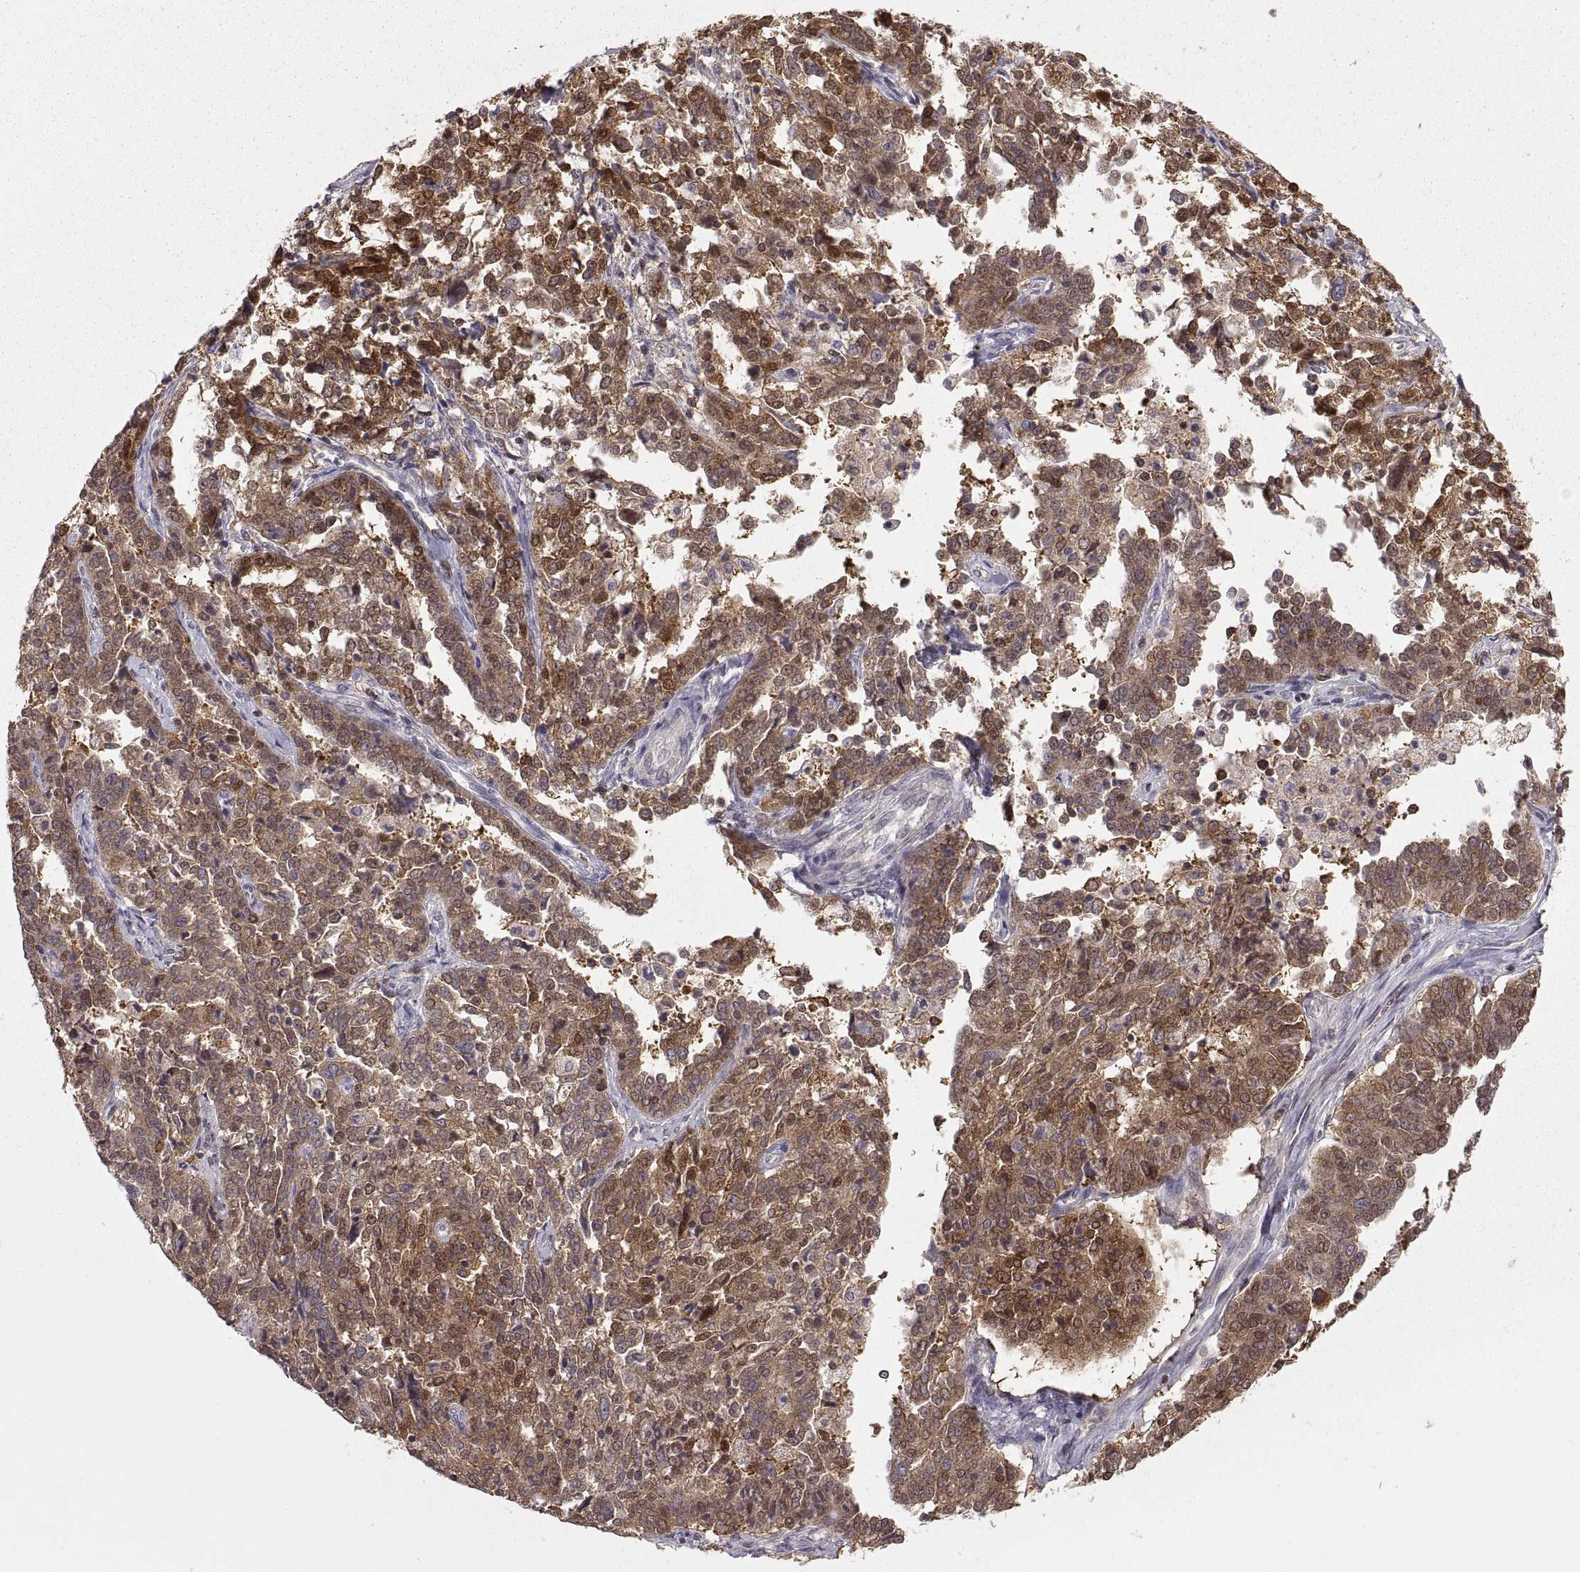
{"staining": {"intensity": "strong", "quantity": "25%-75%", "location": "cytoplasmic/membranous"}, "tissue": "ovarian cancer", "cell_type": "Tumor cells", "image_type": "cancer", "snomed": [{"axis": "morphology", "description": "Cystadenocarcinoma, serous, NOS"}, {"axis": "topography", "description": "Ovary"}], "caption": "IHC (DAB (3,3'-diaminobenzidine)) staining of serous cystadenocarcinoma (ovarian) reveals strong cytoplasmic/membranous protein staining in approximately 25%-75% of tumor cells.", "gene": "EZR", "patient": {"sex": "female", "age": 67}}